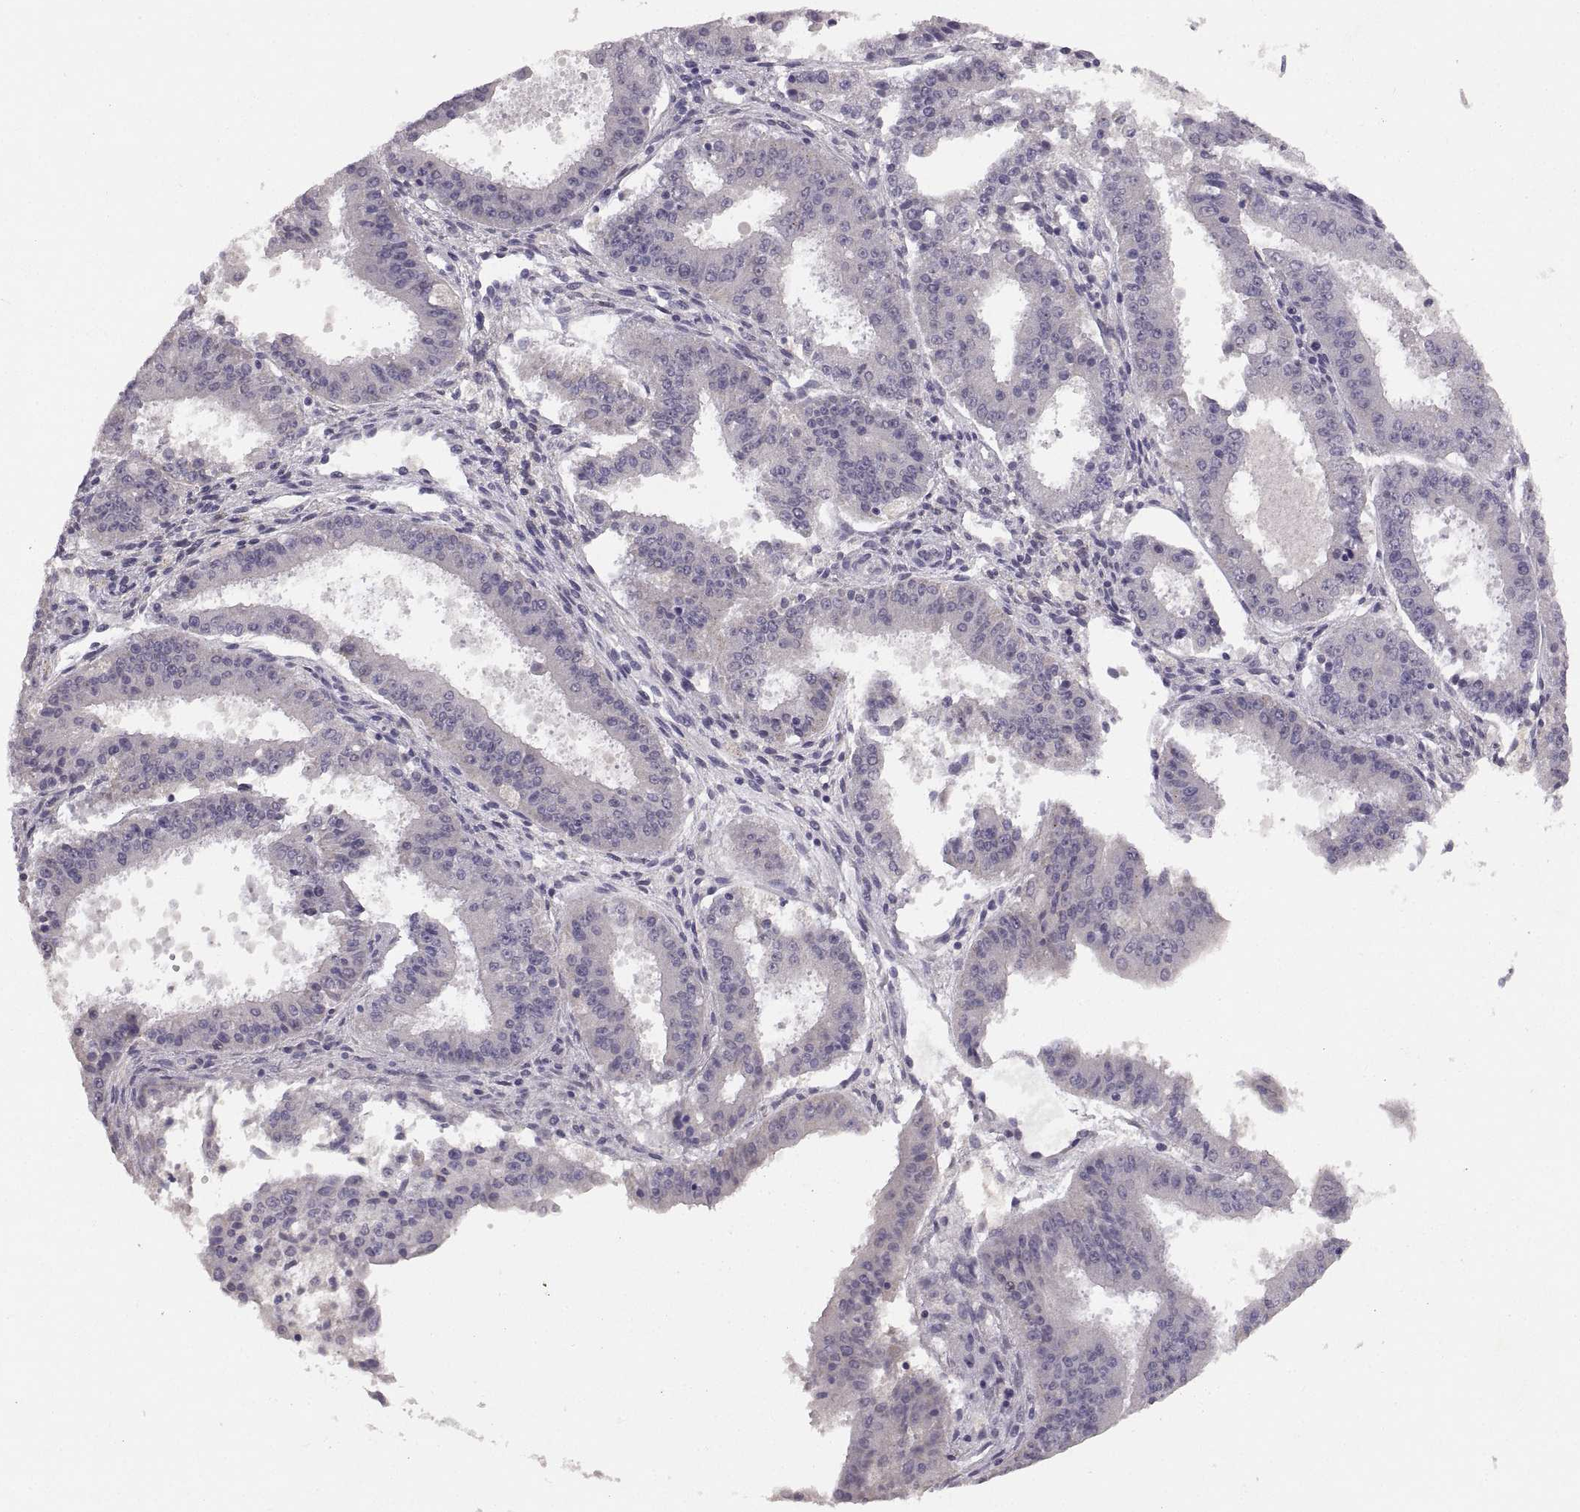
{"staining": {"intensity": "negative", "quantity": "none", "location": "none"}, "tissue": "ovarian cancer", "cell_type": "Tumor cells", "image_type": "cancer", "snomed": [{"axis": "morphology", "description": "Carcinoma, endometroid"}, {"axis": "topography", "description": "Ovary"}], "caption": "Tumor cells are negative for protein expression in human endometroid carcinoma (ovarian).", "gene": "CDH2", "patient": {"sex": "female", "age": 42}}